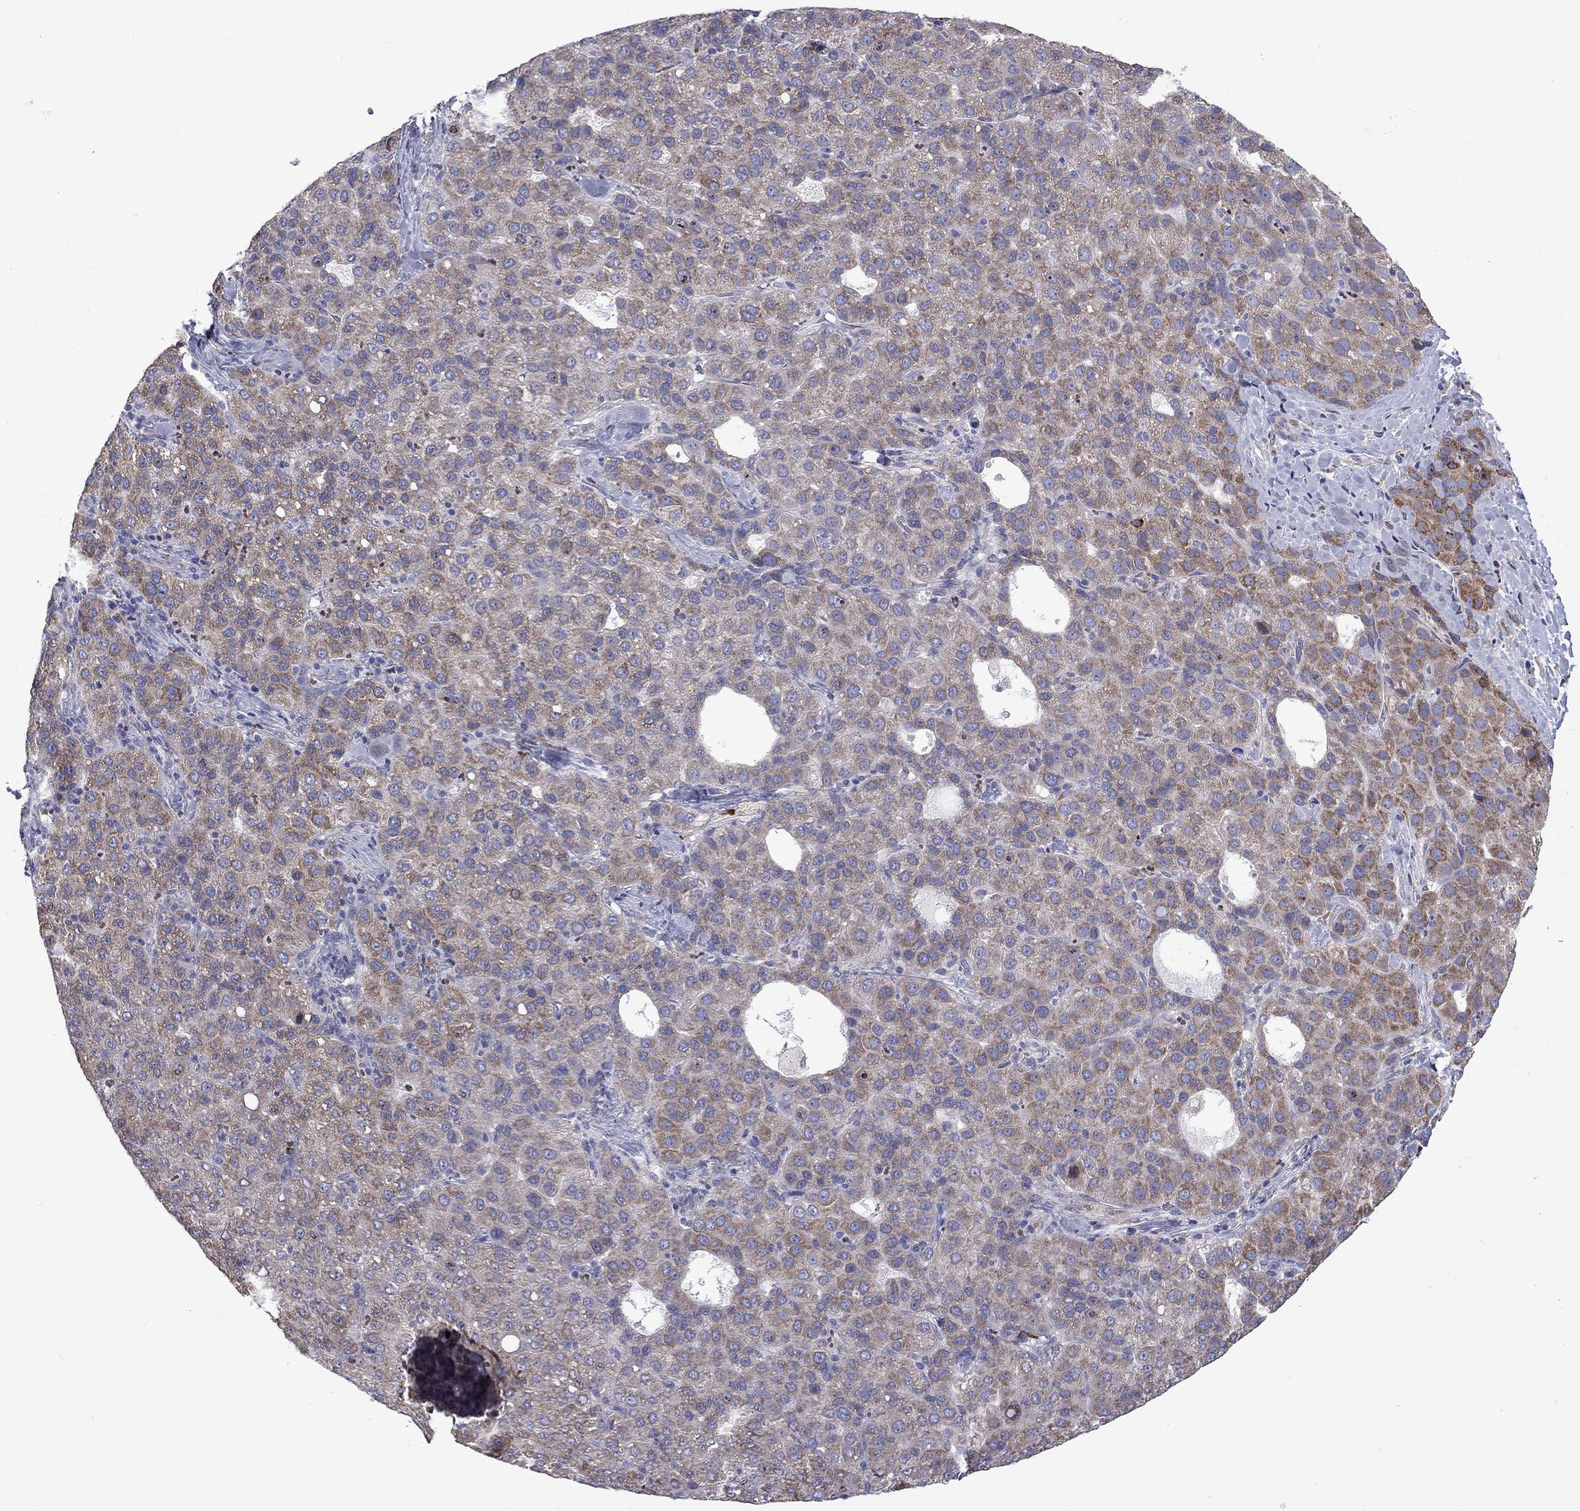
{"staining": {"intensity": "weak", "quantity": ">75%", "location": "cytoplasmic/membranous"}, "tissue": "liver cancer", "cell_type": "Tumor cells", "image_type": "cancer", "snomed": [{"axis": "morphology", "description": "Carcinoma, Hepatocellular, NOS"}, {"axis": "topography", "description": "Liver"}], "caption": "About >75% of tumor cells in liver hepatocellular carcinoma display weak cytoplasmic/membranous protein expression as visualized by brown immunohistochemical staining.", "gene": "PABPC4", "patient": {"sex": "male", "age": 65}}